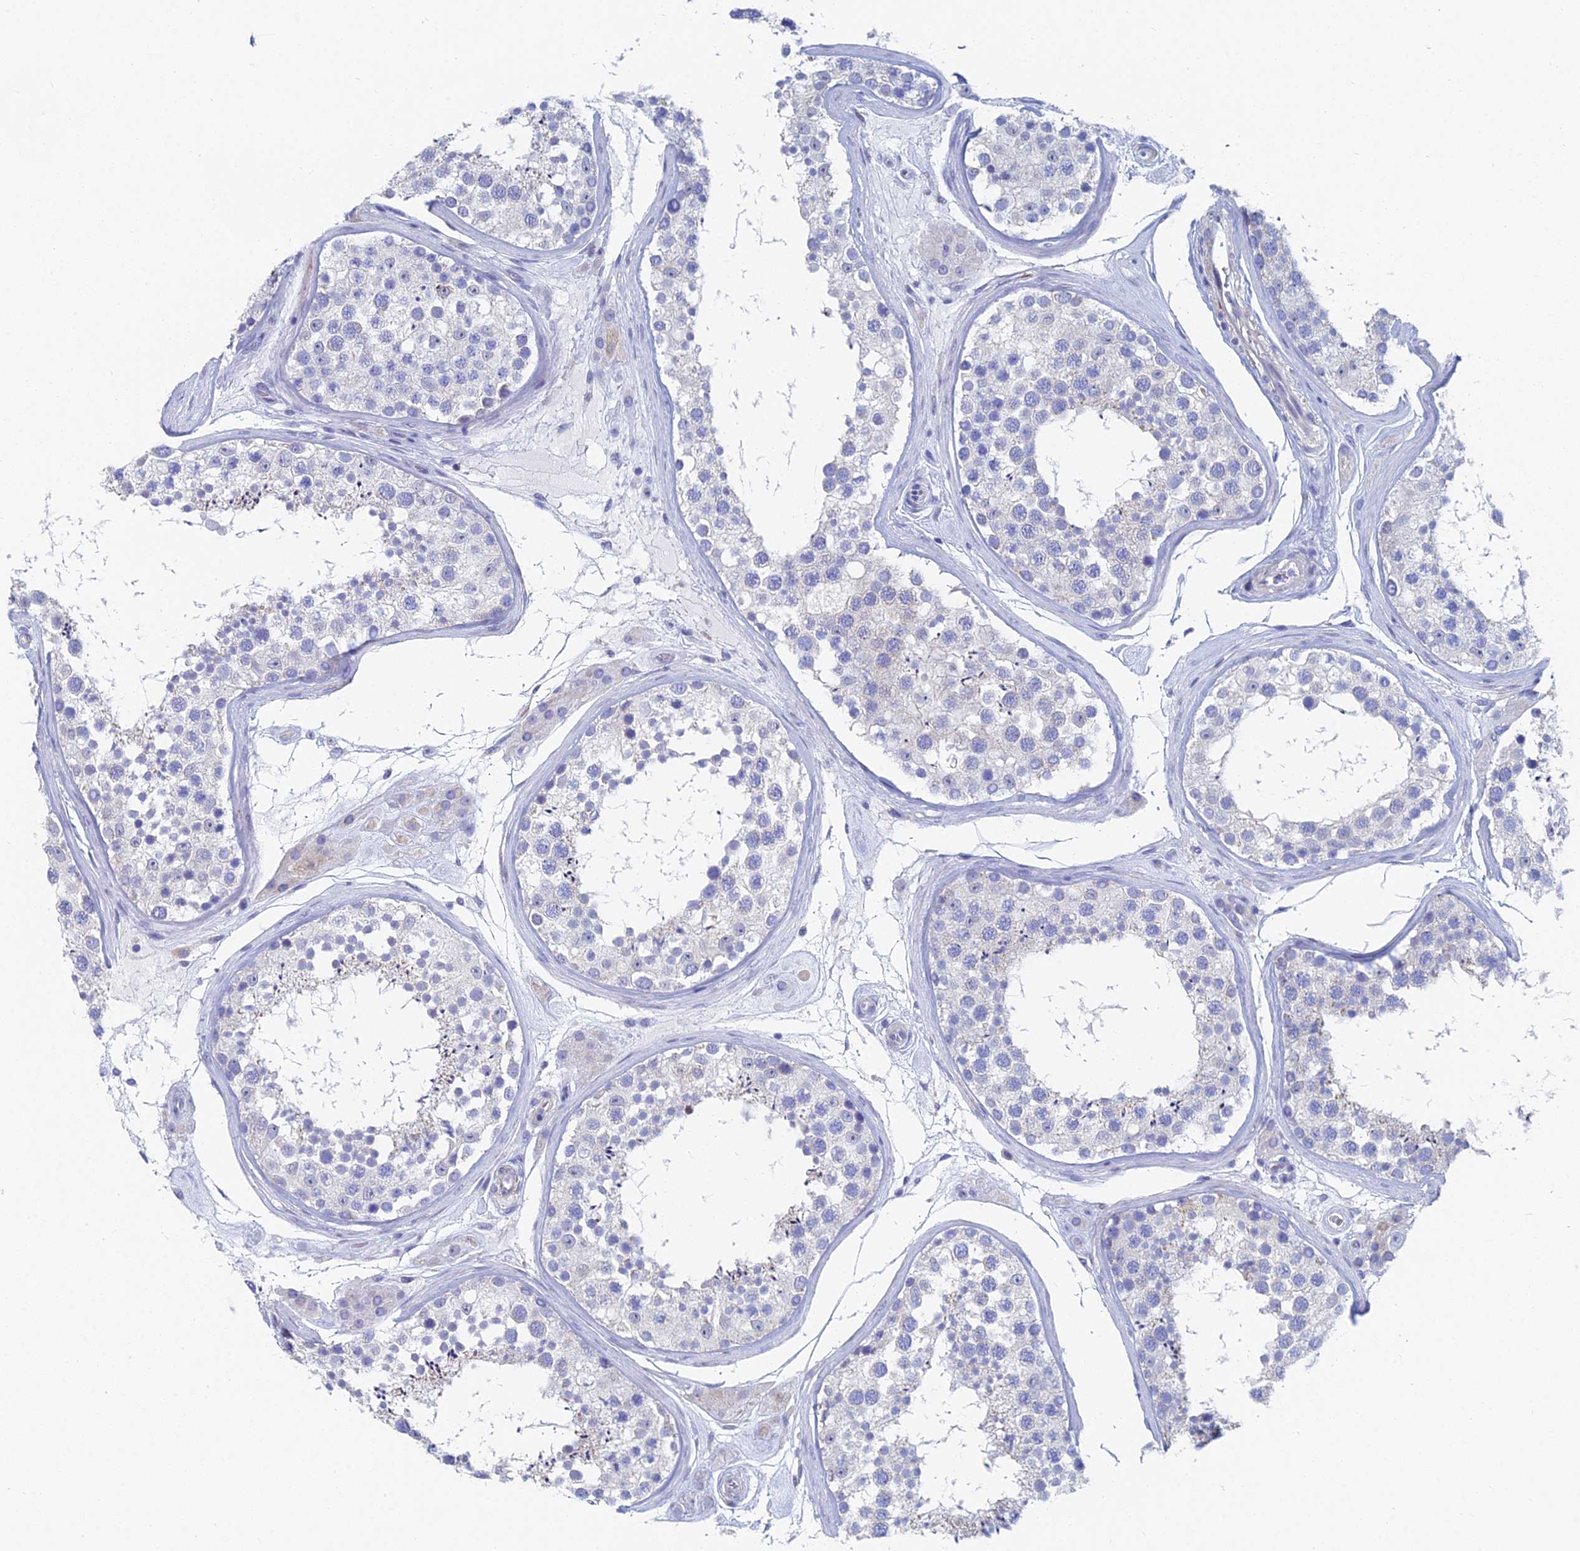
{"staining": {"intensity": "weak", "quantity": "<25%", "location": "cytoplasmic/membranous"}, "tissue": "testis", "cell_type": "Cells in seminiferous ducts", "image_type": "normal", "snomed": [{"axis": "morphology", "description": "Normal tissue, NOS"}, {"axis": "topography", "description": "Testis"}], "caption": "This histopathology image is of normal testis stained with immunohistochemistry to label a protein in brown with the nuclei are counter-stained blue. There is no positivity in cells in seminiferous ducts.", "gene": "ACSM1", "patient": {"sex": "male", "age": 46}}